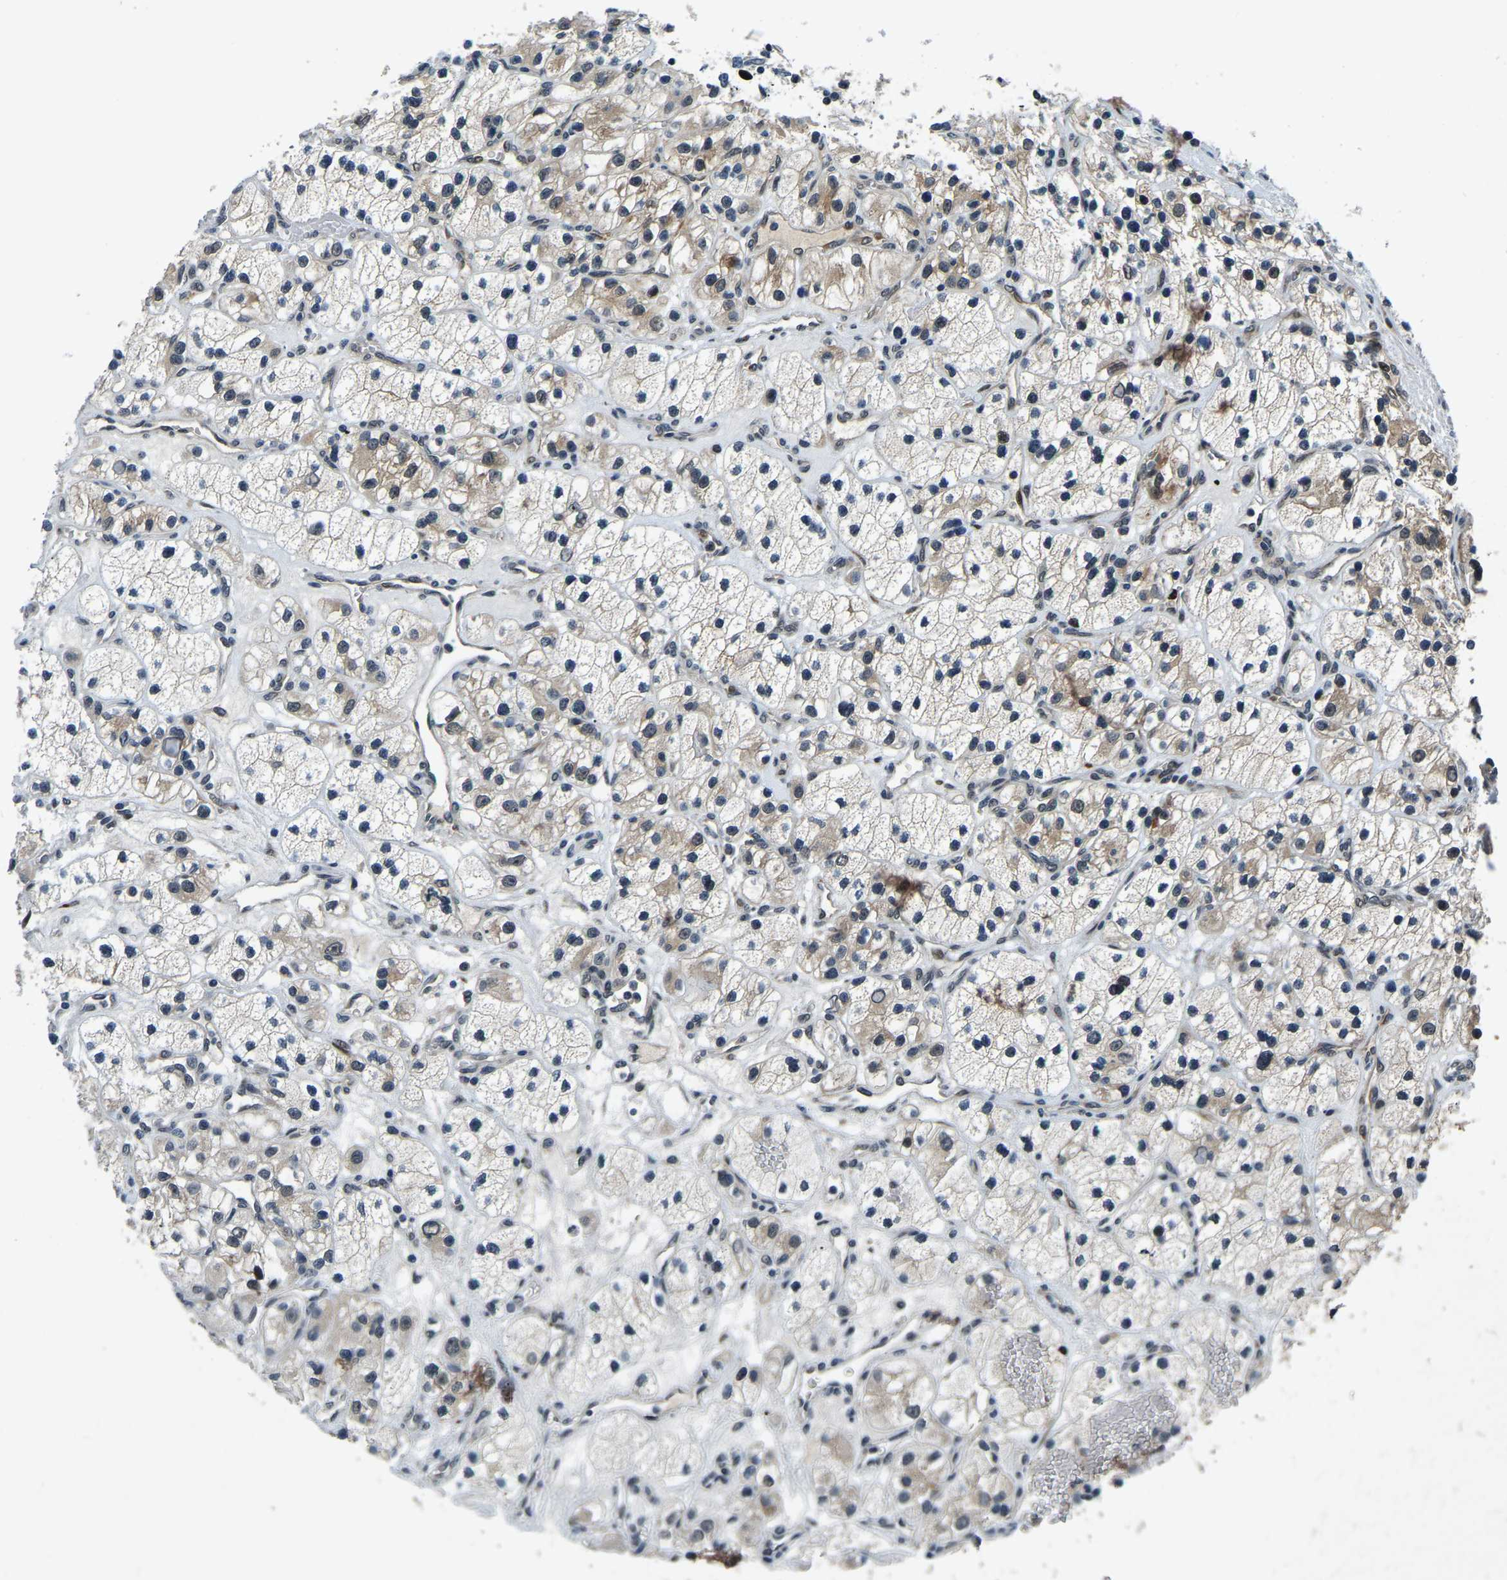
{"staining": {"intensity": "moderate", "quantity": "25%-75%", "location": "cytoplasmic/membranous,nuclear"}, "tissue": "renal cancer", "cell_type": "Tumor cells", "image_type": "cancer", "snomed": [{"axis": "morphology", "description": "Adenocarcinoma, NOS"}, {"axis": "topography", "description": "Kidney"}], "caption": "Renal cancer stained with a protein marker displays moderate staining in tumor cells.", "gene": "ING2", "patient": {"sex": "female", "age": 57}}